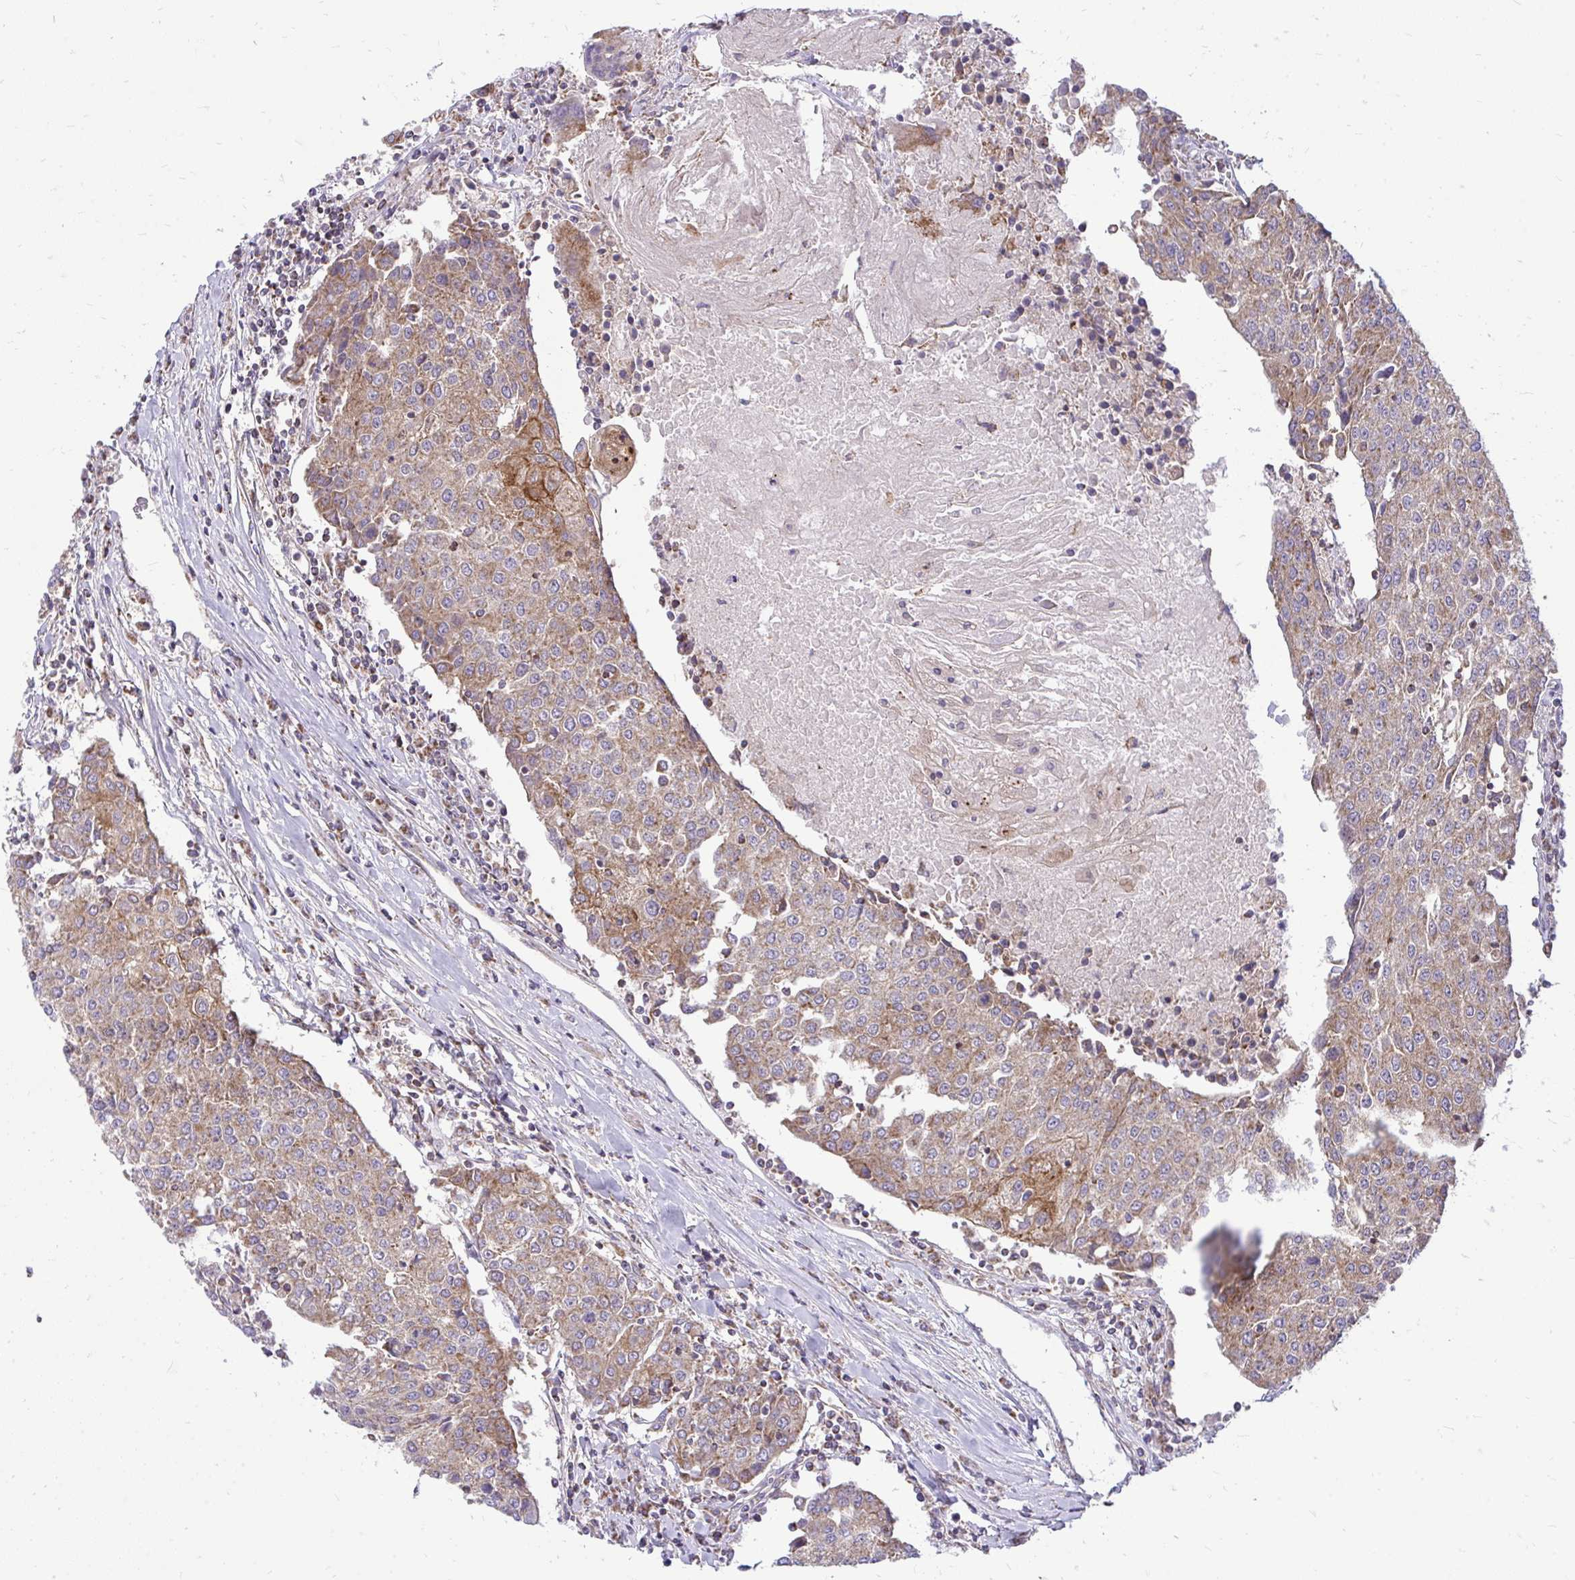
{"staining": {"intensity": "weak", "quantity": ">75%", "location": "cytoplasmic/membranous"}, "tissue": "urothelial cancer", "cell_type": "Tumor cells", "image_type": "cancer", "snomed": [{"axis": "morphology", "description": "Urothelial carcinoma, High grade"}, {"axis": "topography", "description": "Urinary bladder"}], "caption": "About >75% of tumor cells in urothelial cancer show weak cytoplasmic/membranous protein positivity as visualized by brown immunohistochemical staining.", "gene": "SPTBN2", "patient": {"sex": "female", "age": 85}}